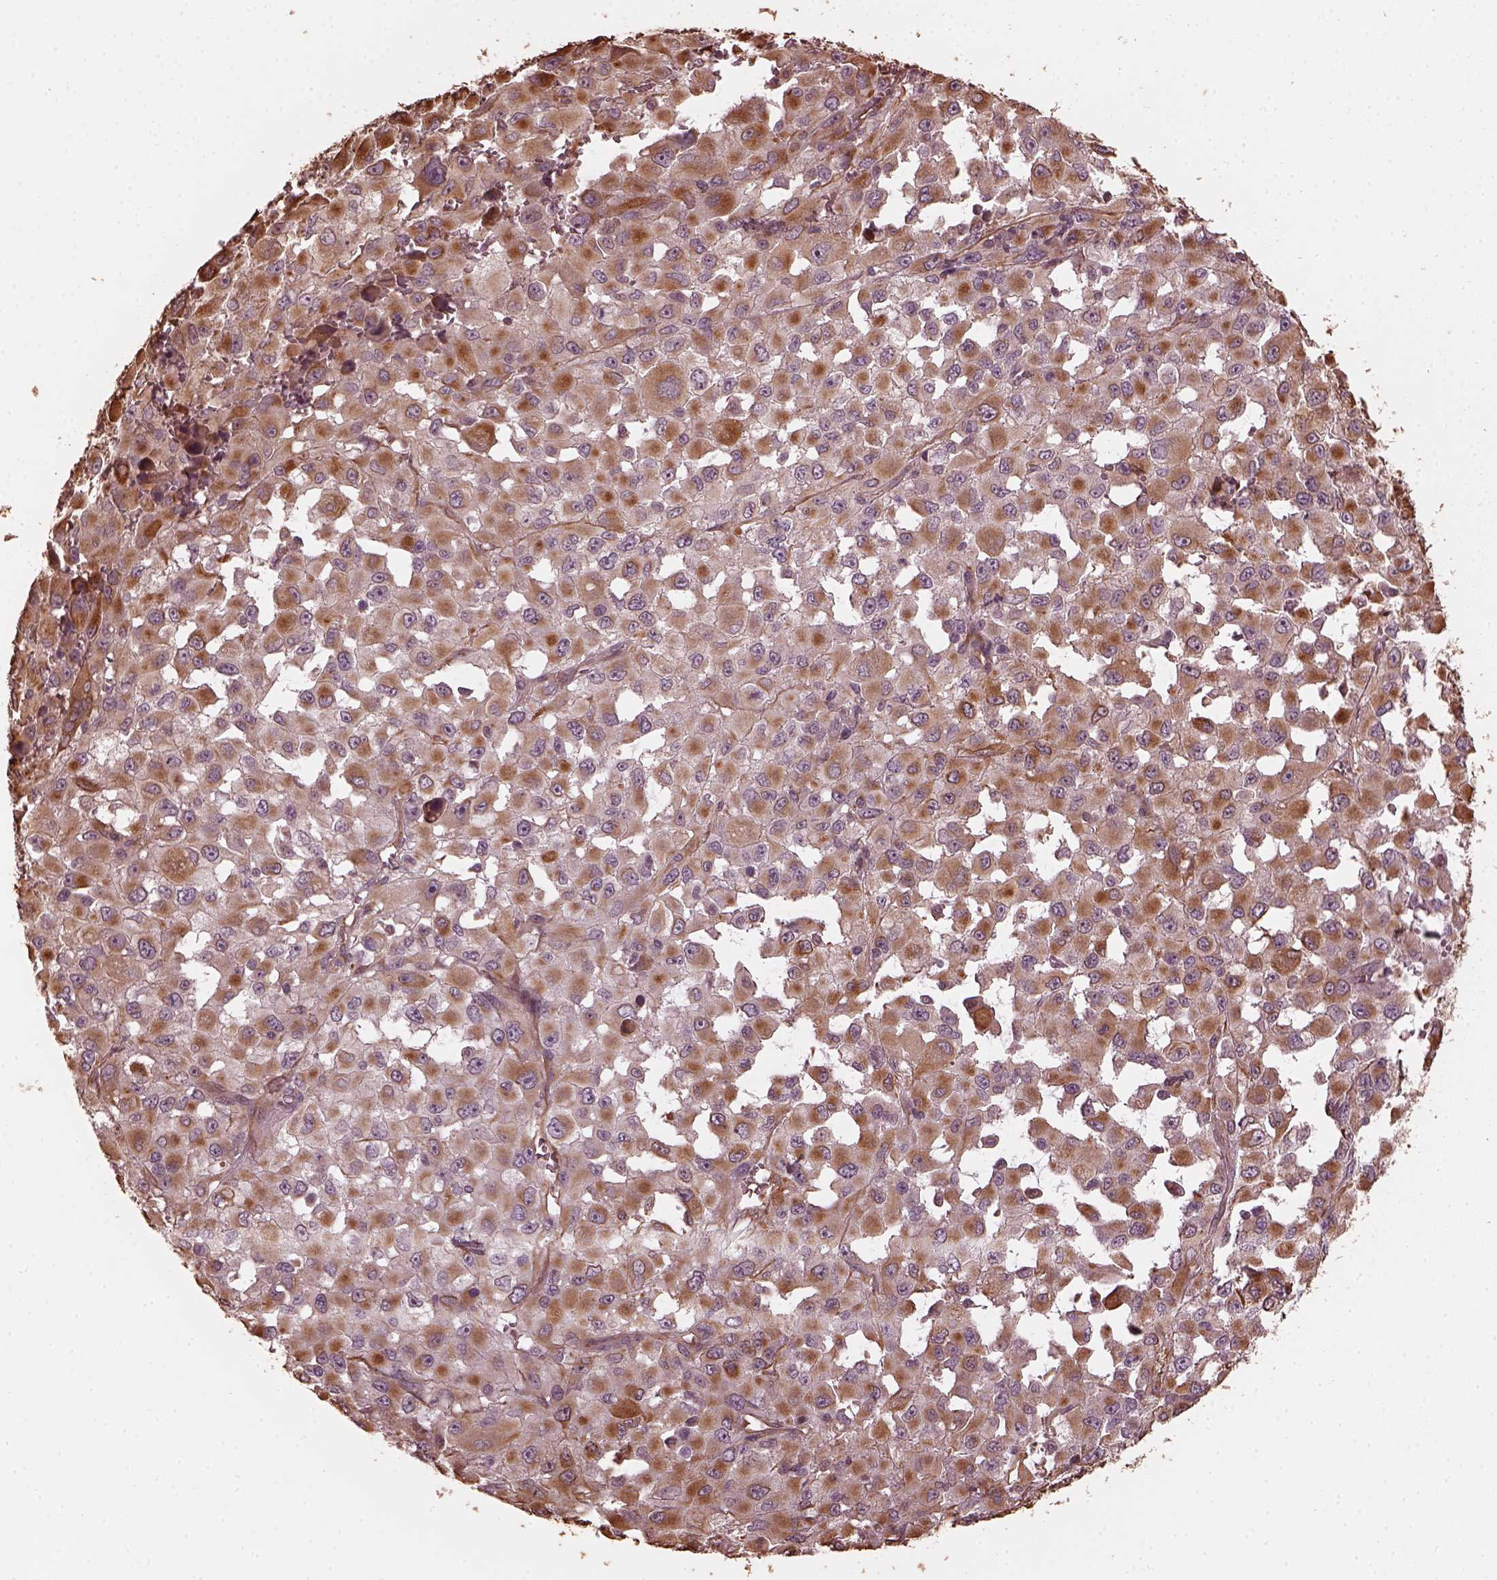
{"staining": {"intensity": "moderate", "quantity": "25%-75%", "location": "cytoplasmic/membranous"}, "tissue": "melanoma", "cell_type": "Tumor cells", "image_type": "cancer", "snomed": [{"axis": "morphology", "description": "Malignant melanoma, Metastatic site"}, {"axis": "topography", "description": "Lymph node"}], "caption": "Tumor cells reveal medium levels of moderate cytoplasmic/membranous staining in about 25%-75% of cells in human melanoma. Using DAB (3,3'-diaminobenzidine) (brown) and hematoxylin (blue) stains, captured at high magnification using brightfield microscopy.", "gene": "GTPBP1", "patient": {"sex": "male", "age": 50}}